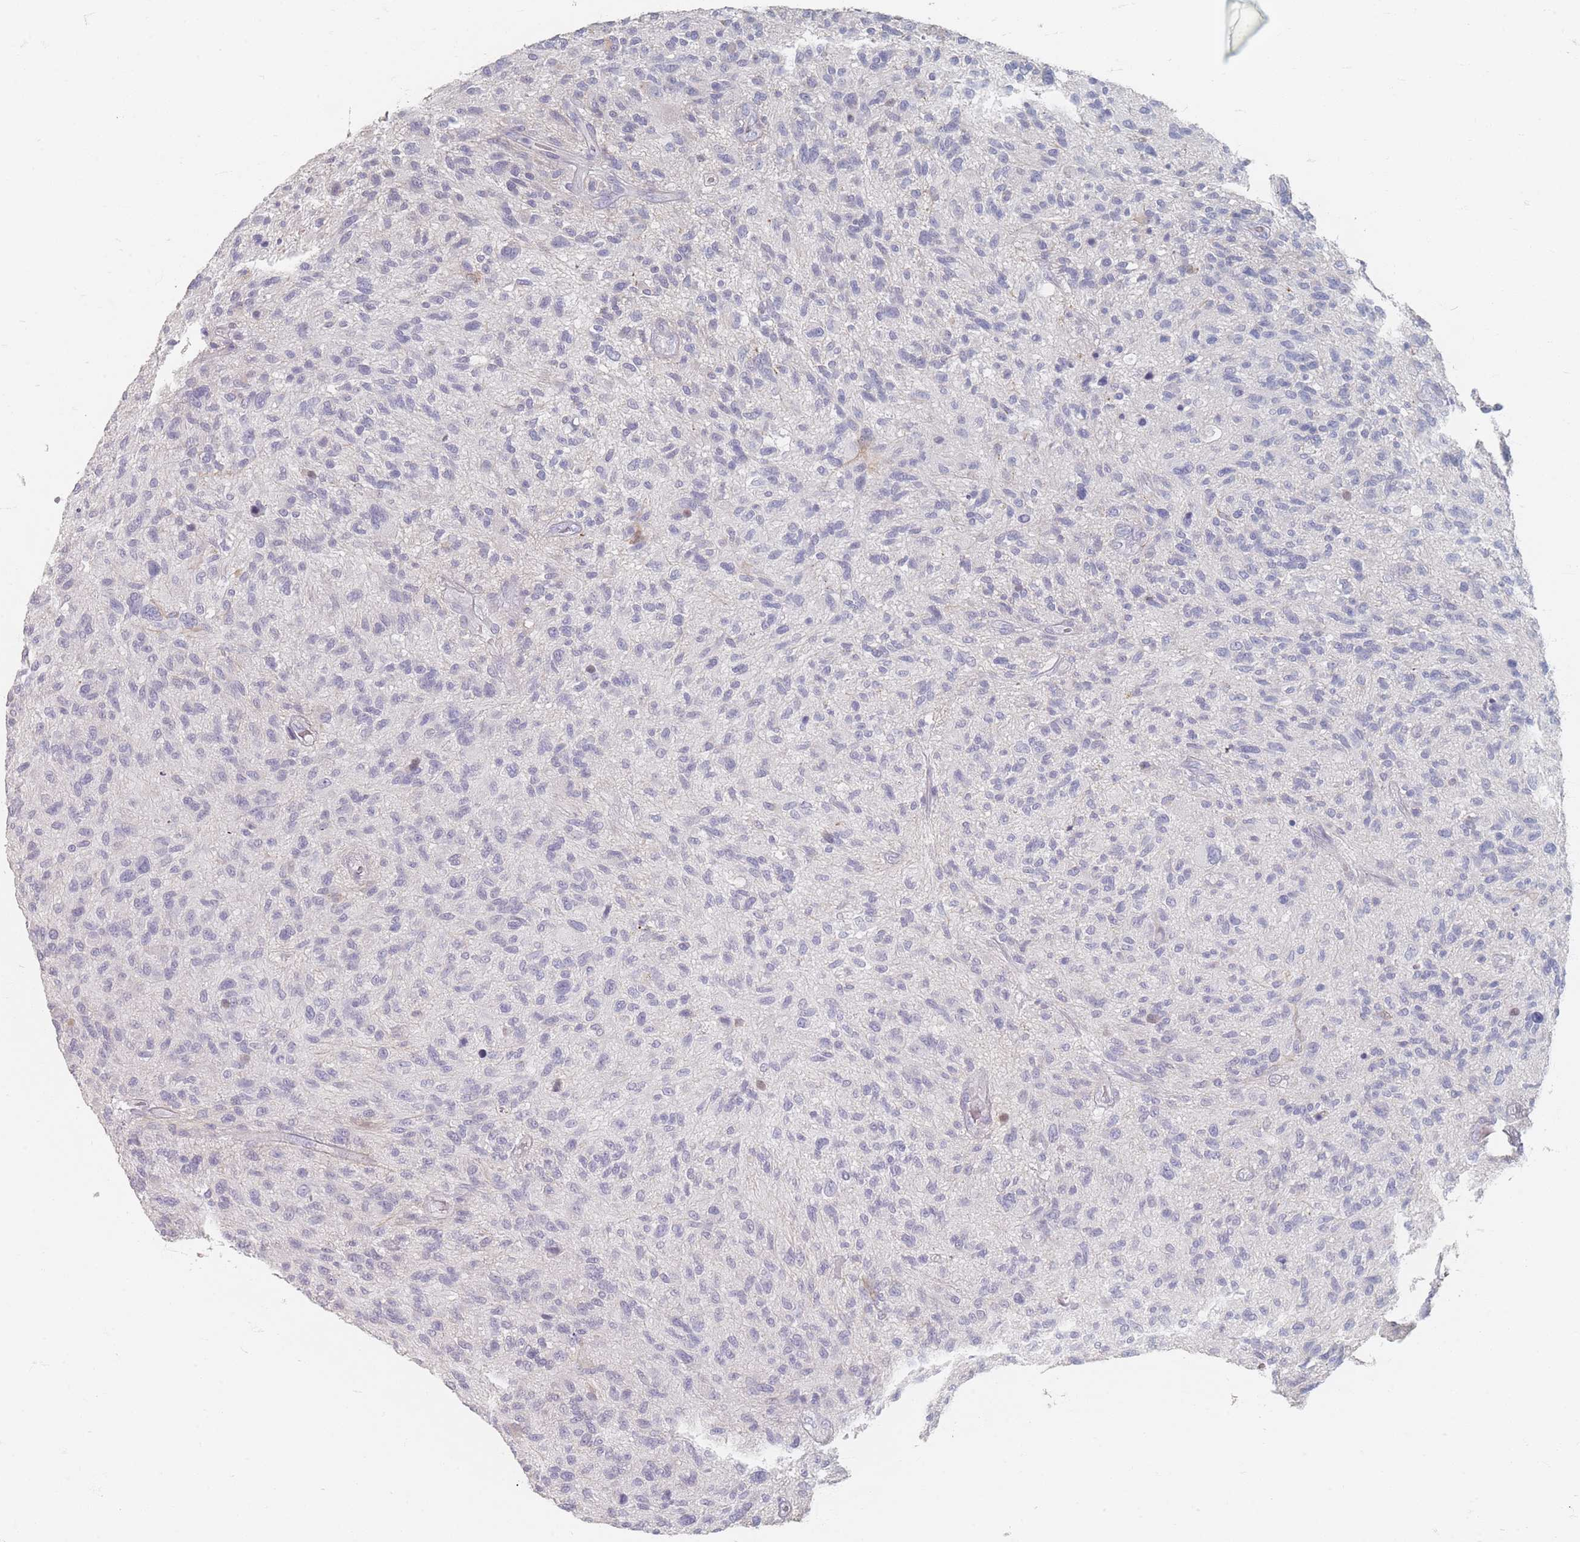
{"staining": {"intensity": "negative", "quantity": "none", "location": "none"}, "tissue": "glioma", "cell_type": "Tumor cells", "image_type": "cancer", "snomed": [{"axis": "morphology", "description": "Glioma, malignant, High grade"}, {"axis": "topography", "description": "Brain"}], "caption": "High power microscopy photomicrograph of an immunohistochemistry (IHC) histopathology image of glioma, revealing no significant positivity in tumor cells.", "gene": "HELZ2", "patient": {"sex": "male", "age": 47}}